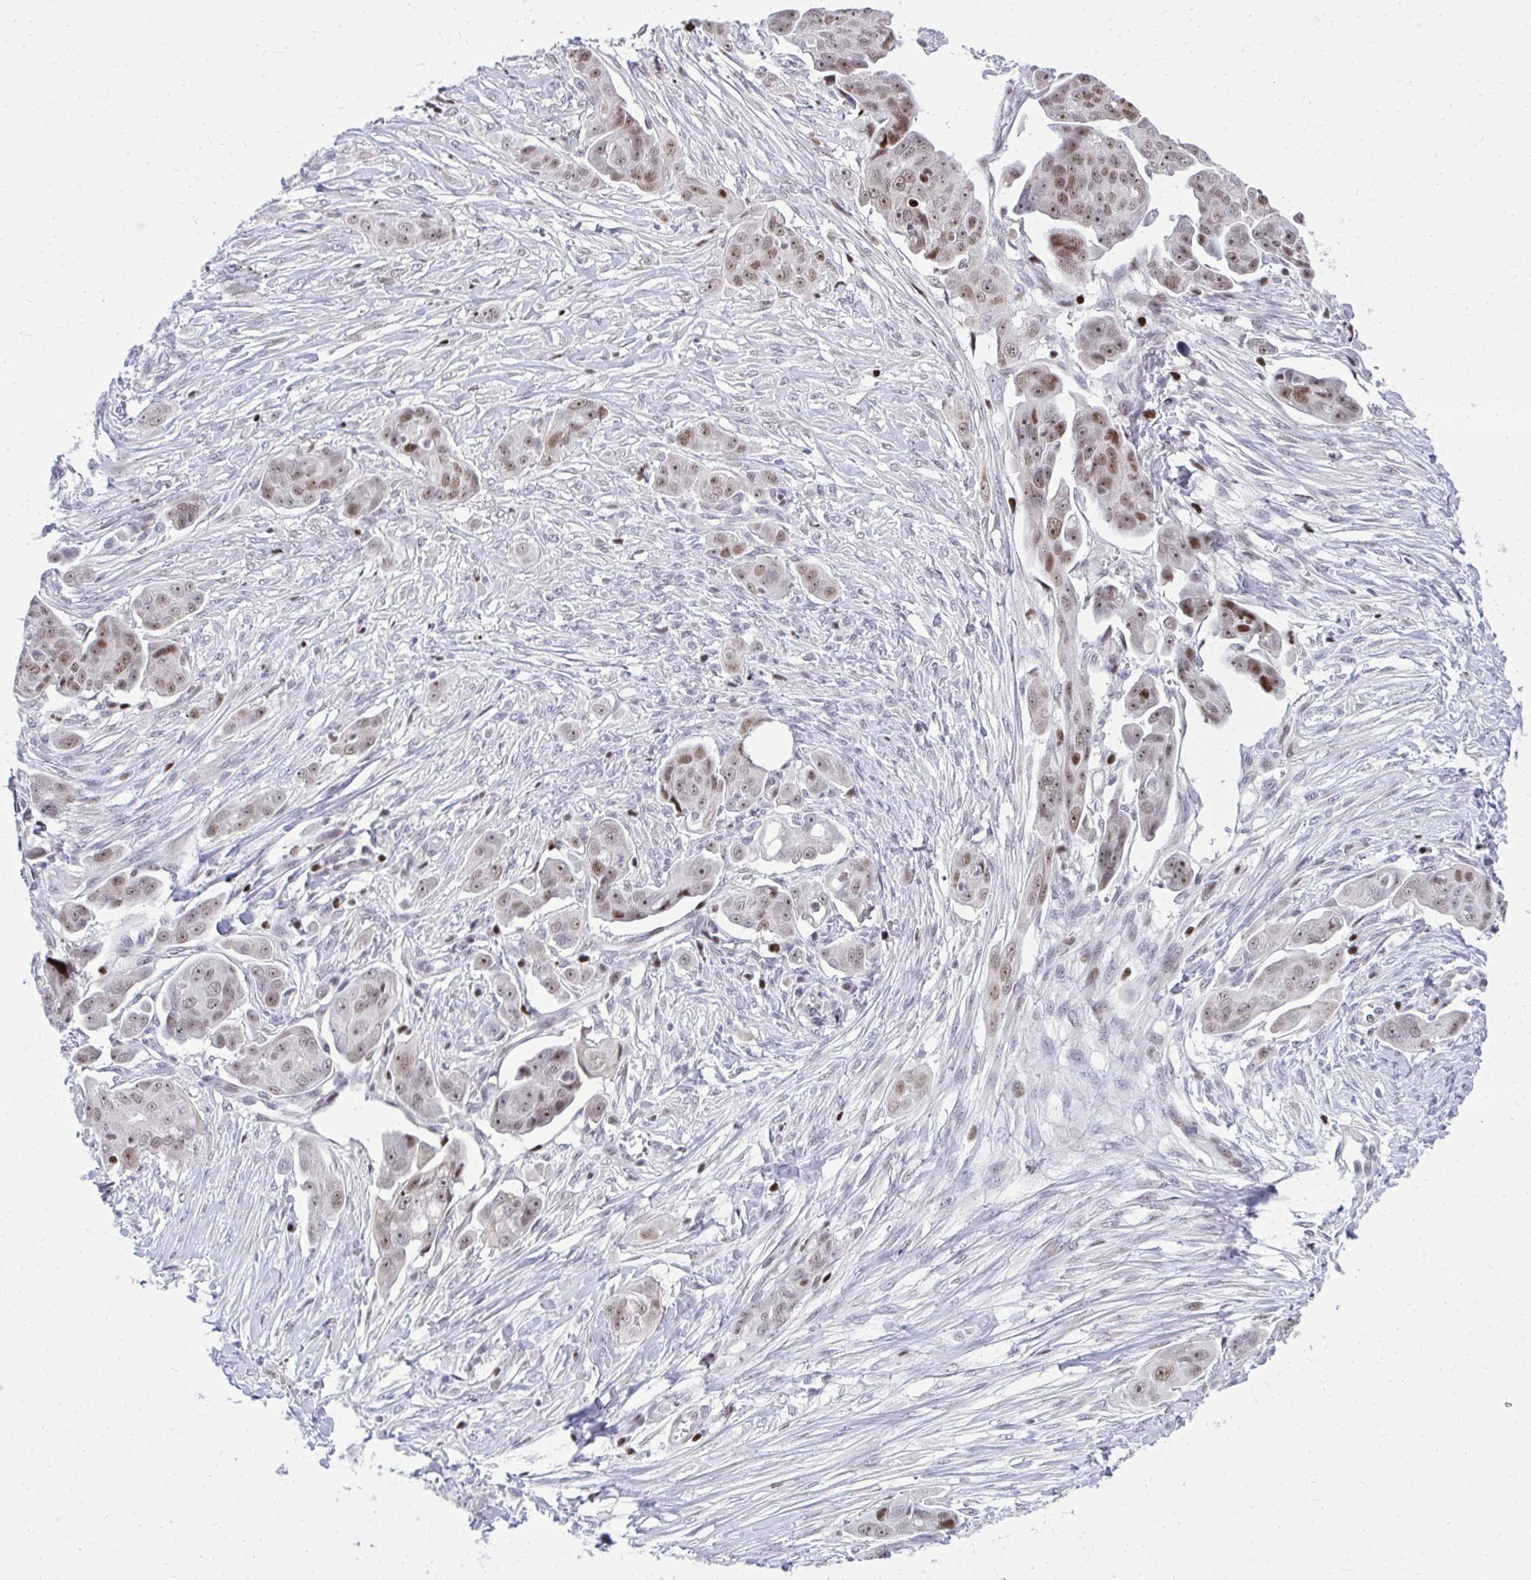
{"staining": {"intensity": "moderate", "quantity": ">75%", "location": "nuclear"}, "tissue": "ovarian cancer", "cell_type": "Tumor cells", "image_type": "cancer", "snomed": [{"axis": "morphology", "description": "Carcinoma, endometroid"}, {"axis": "topography", "description": "Ovary"}], "caption": "Tumor cells reveal medium levels of moderate nuclear expression in approximately >75% of cells in endometroid carcinoma (ovarian).", "gene": "C14orf39", "patient": {"sex": "female", "age": 70}}